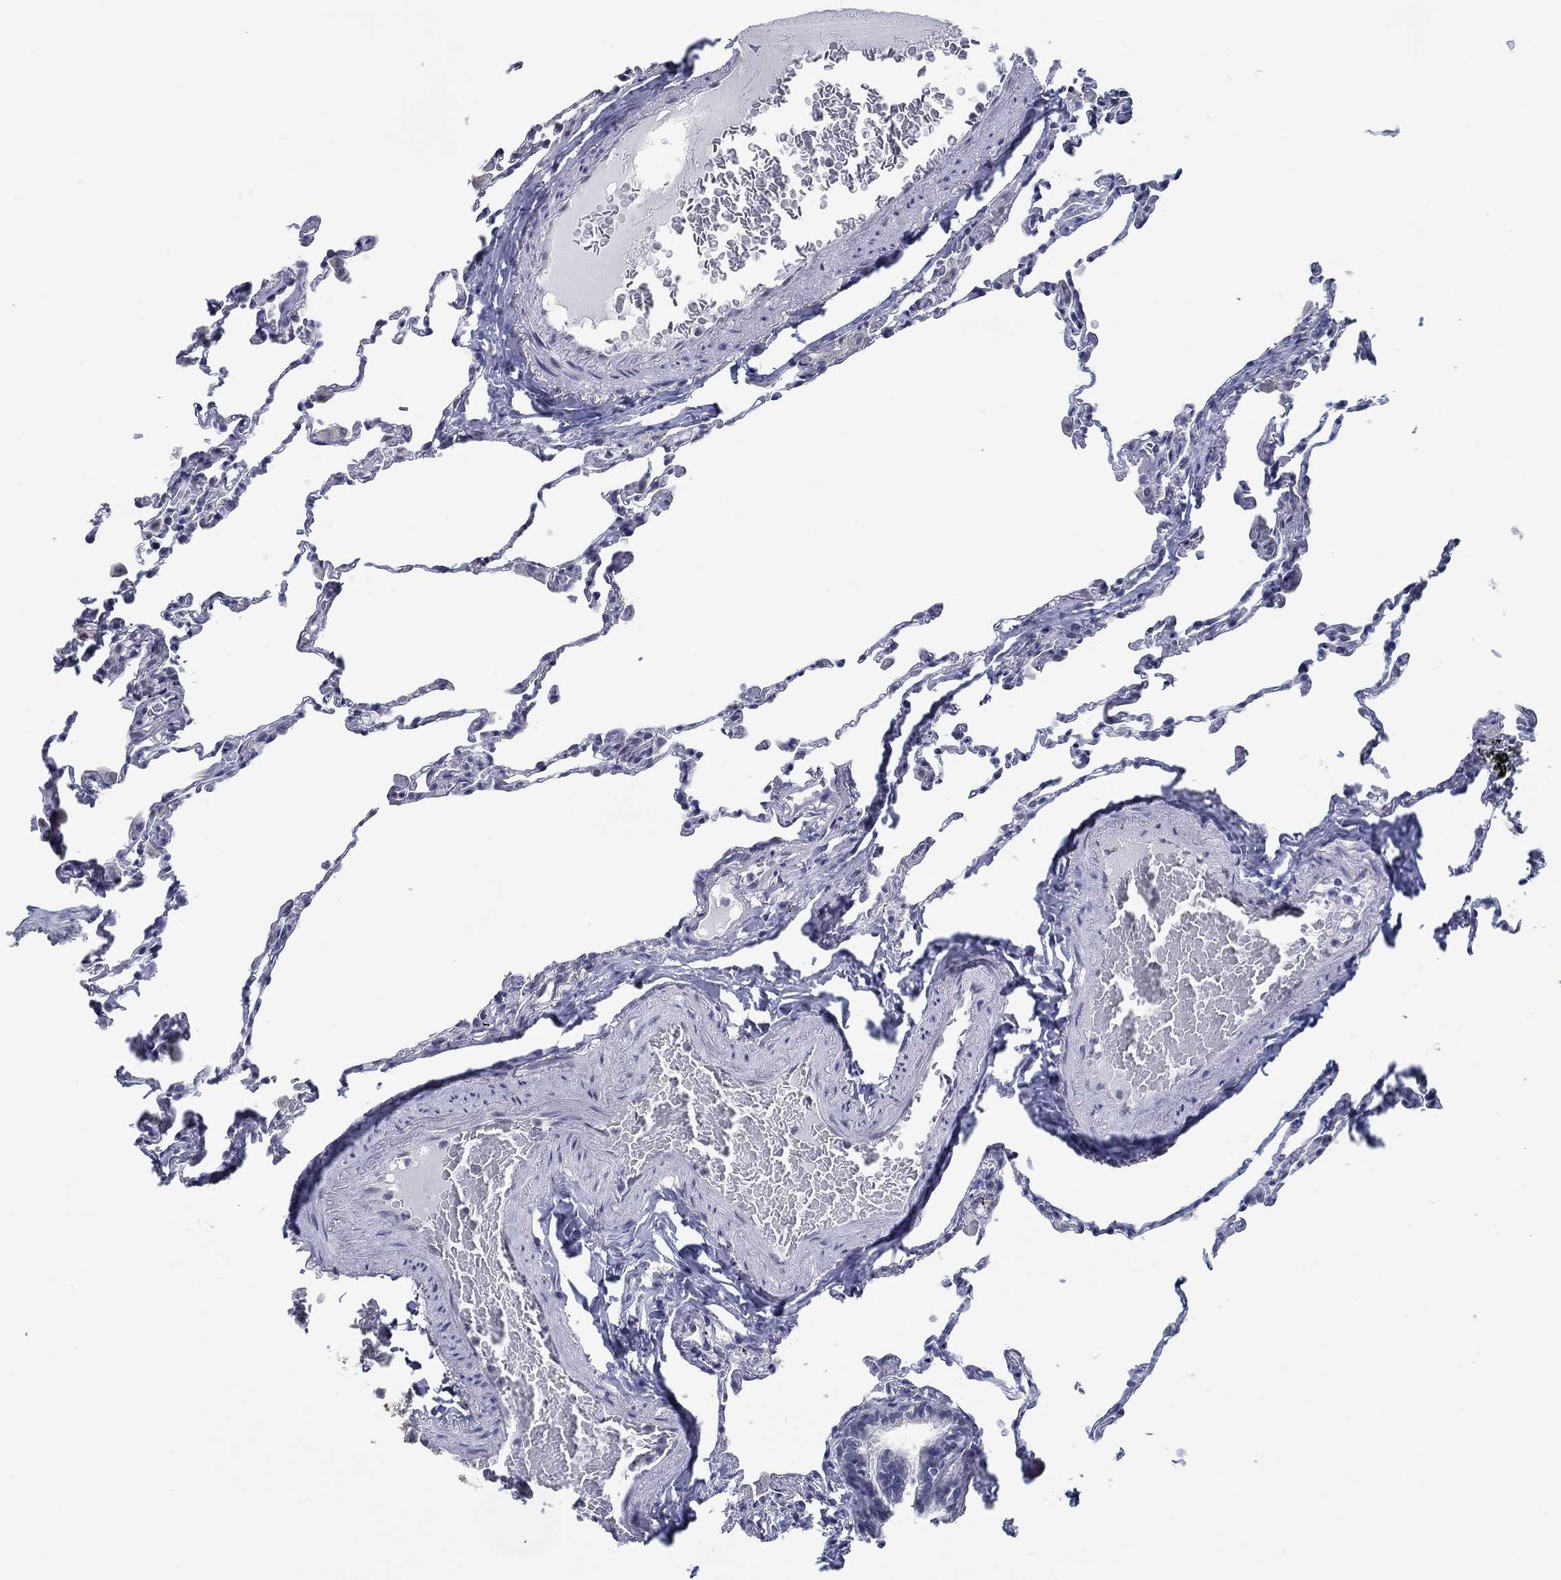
{"staining": {"intensity": "negative", "quantity": "none", "location": "none"}, "tissue": "lung", "cell_type": "Alveolar cells", "image_type": "normal", "snomed": [{"axis": "morphology", "description": "Normal tissue, NOS"}, {"axis": "topography", "description": "Lung"}], "caption": "DAB immunohistochemical staining of normal human lung shows no significant staining in alveolar cells. Nuclei are stained in blue.", "gene": "NUP155", "patient": {"sex": "female", "age": 57}}